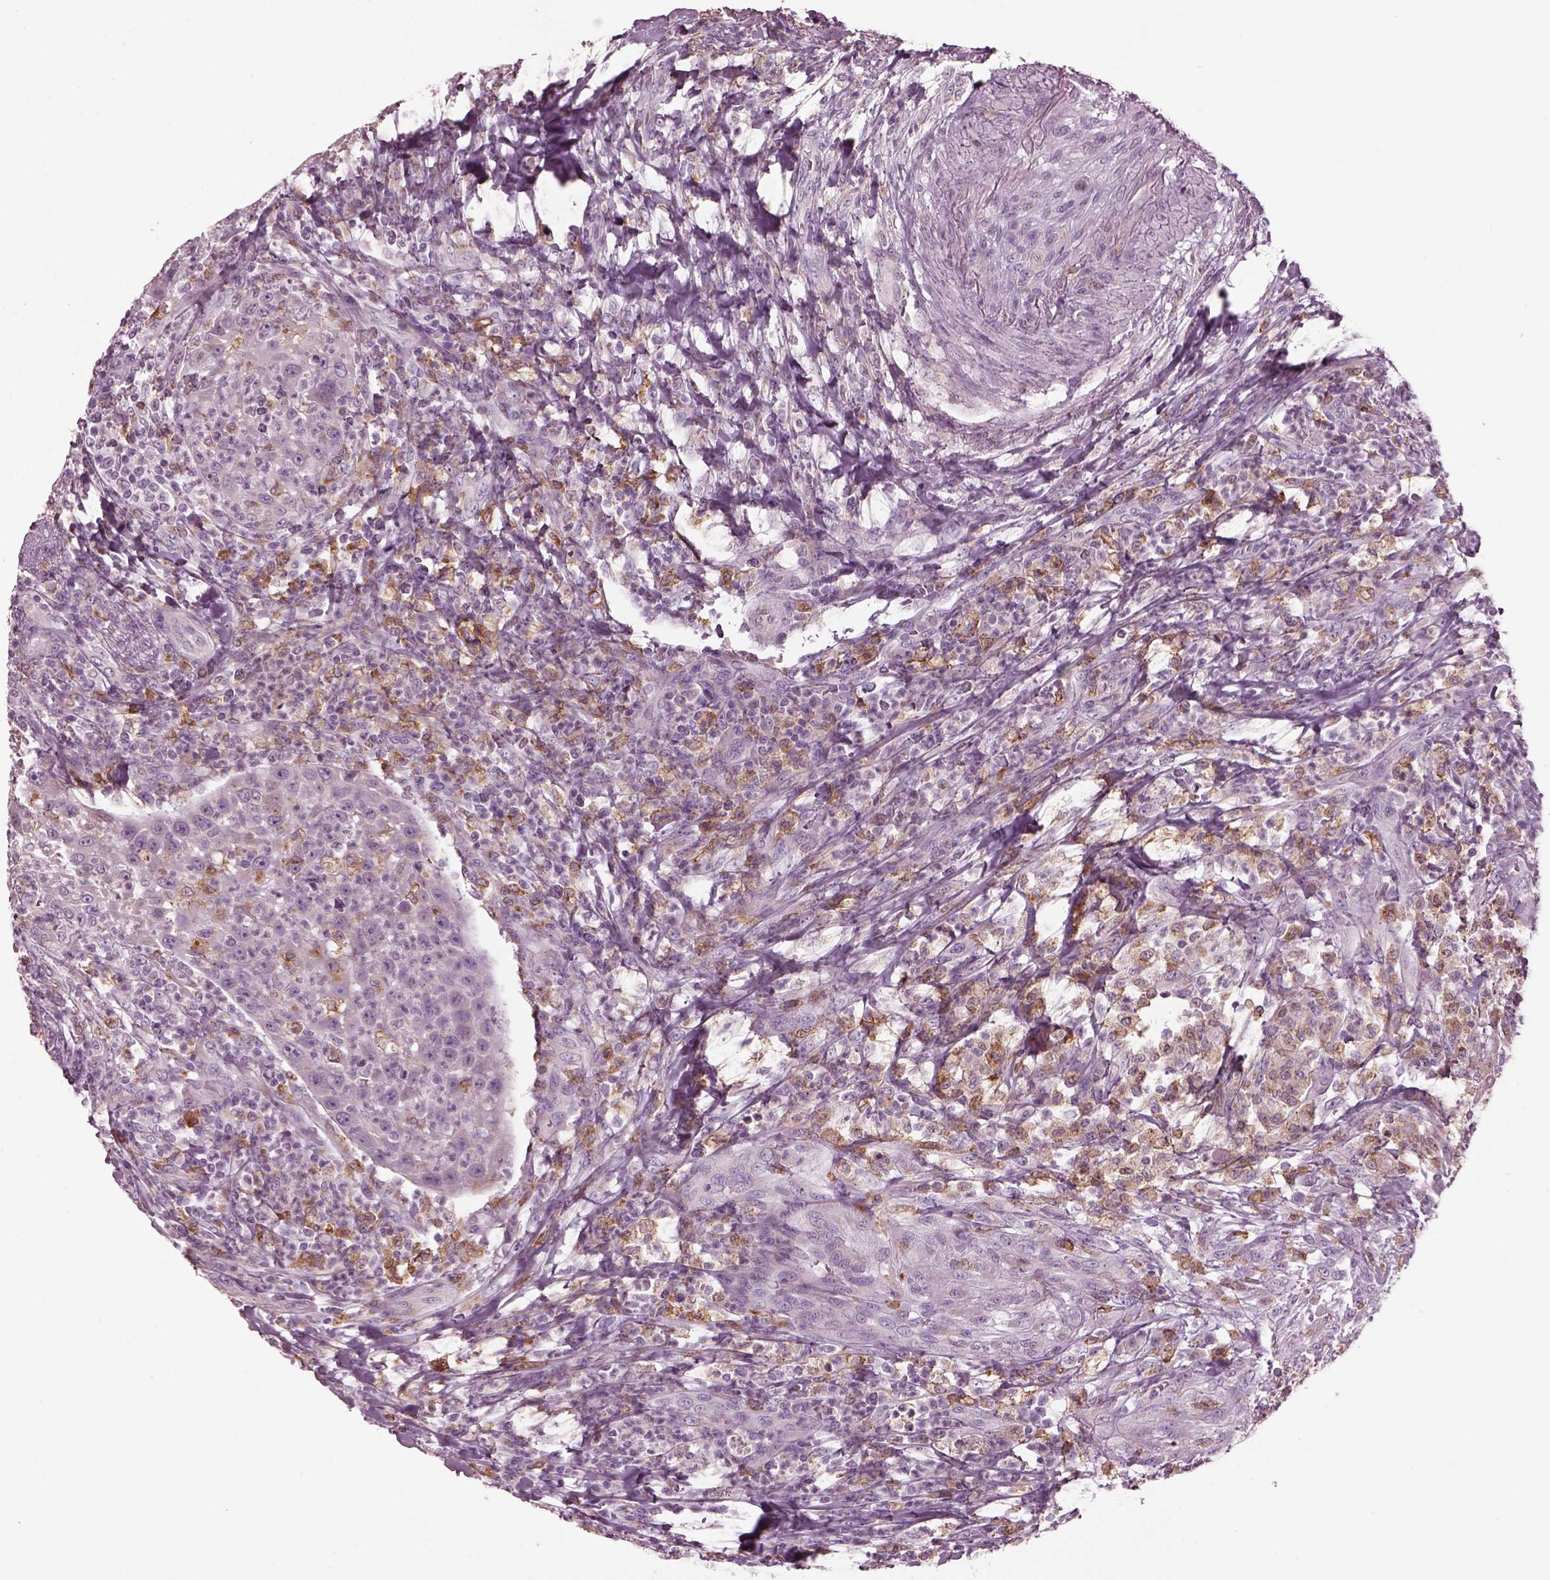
{"staining": {"intensity": "negative", "quantity": "none", "location": "none"}, "tissue": "head and neck cancer", "cell_type": "Tumor cells", "image_type": "cancer", "snomed": [{"axis": "morphology", "description": "Squamous cell carcinoma, NOS"}, {"axis": "topography", "description": "Head-Neck"}], "caption": "The histopathology image displays no significant positivity in tumor cells of squamous cell carcinoma (head and neck).", "gene": "TMEM231", "patient": {"sex": "male", "age": 69}}